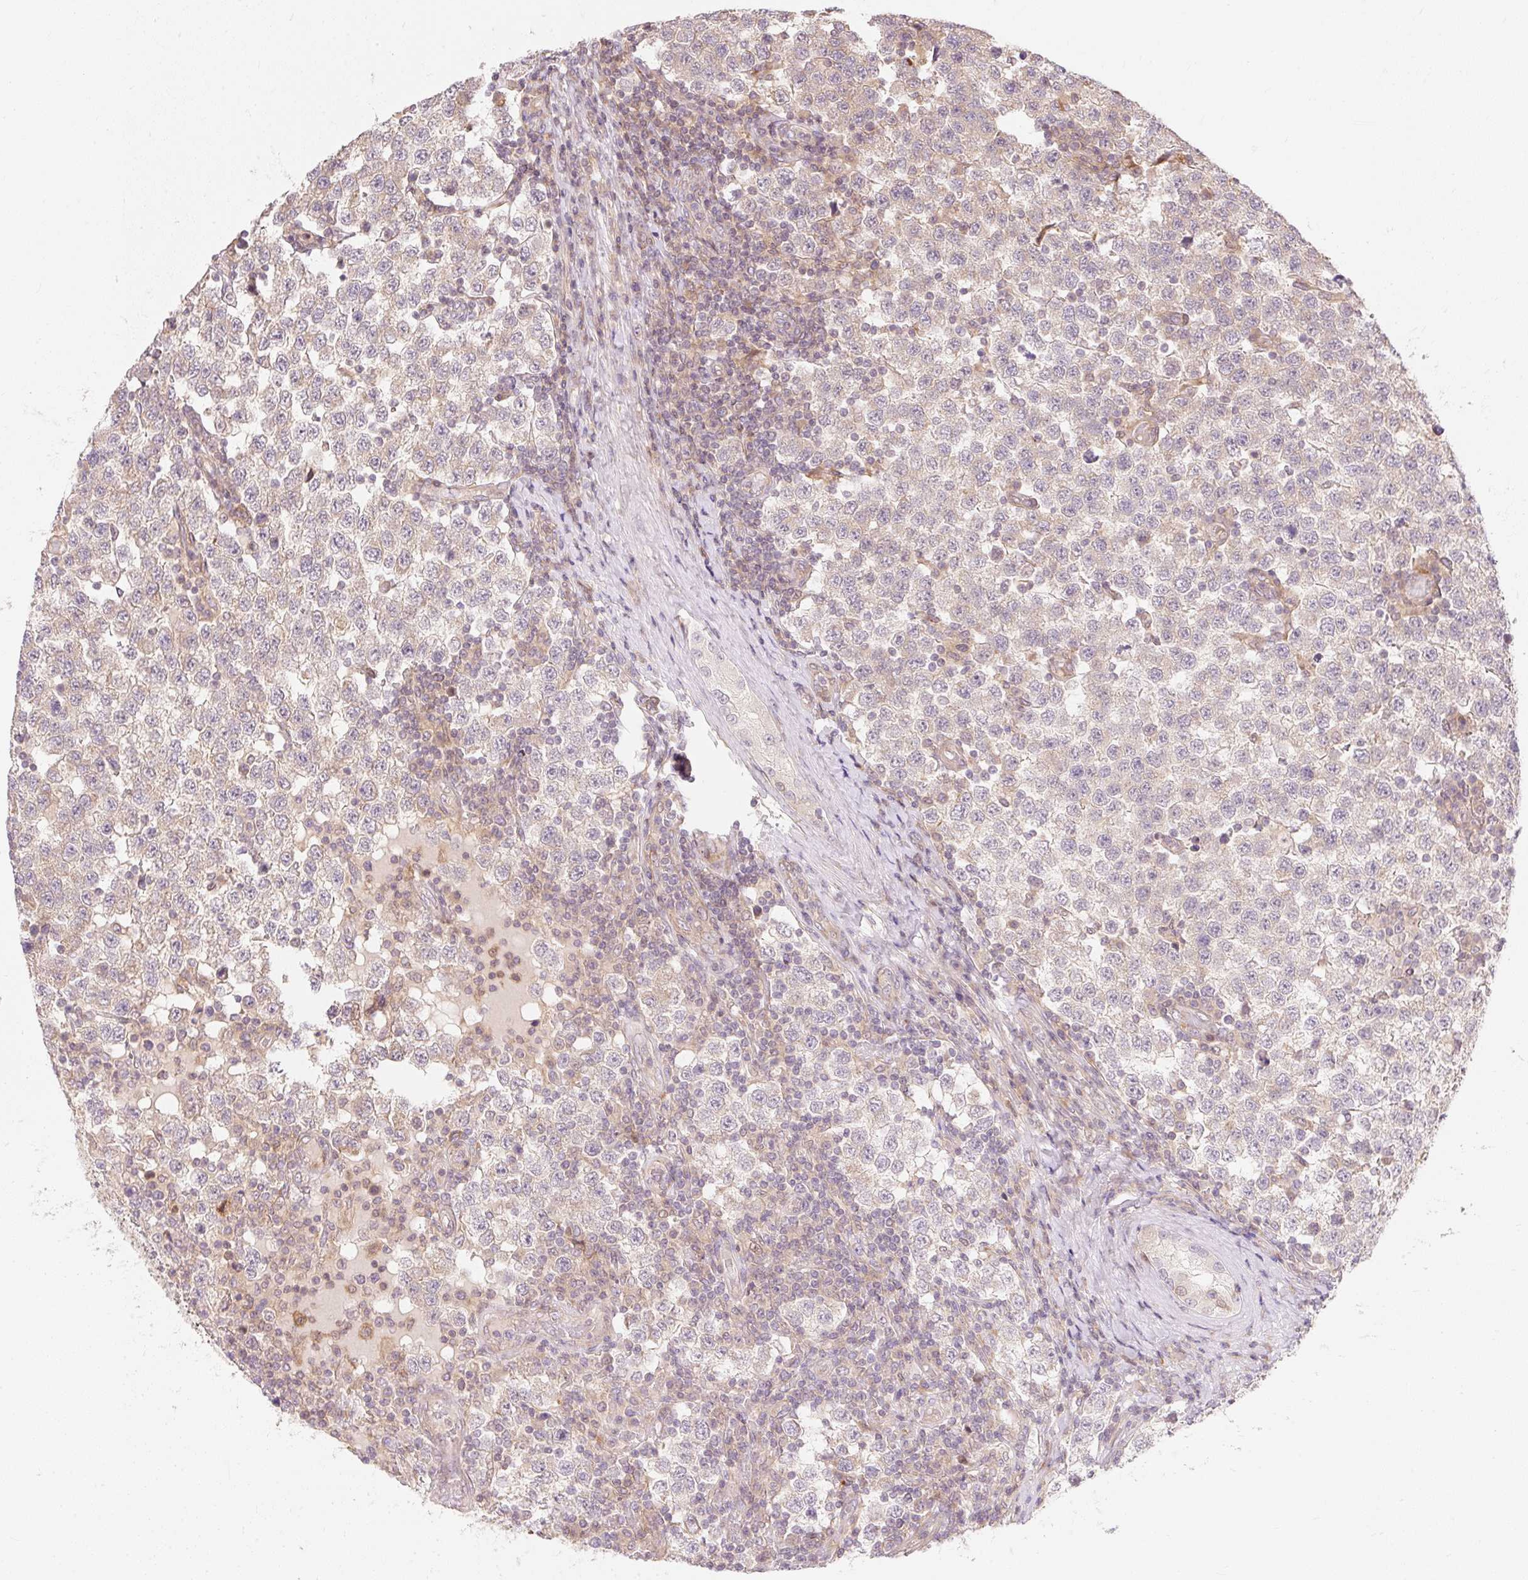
{"staining": {"intensity": "weak", "quantity": "<25%", "location": "cytoplasmic/membranous"}, "tissue": "testis cancer", "cell_type": "Tumor cells", "image_type": "cancer", "snomed": [{"axis": "morphology", "description": "Seminoma, NOS"}, {"axis": "topography", "description": "Testis"}], "caption": "This is an IHC histopathology image of seminoma (testis). There is no staining in tumor cells.", "gene": "EMC10", "patient": {"sex": "male", "age": 34}}